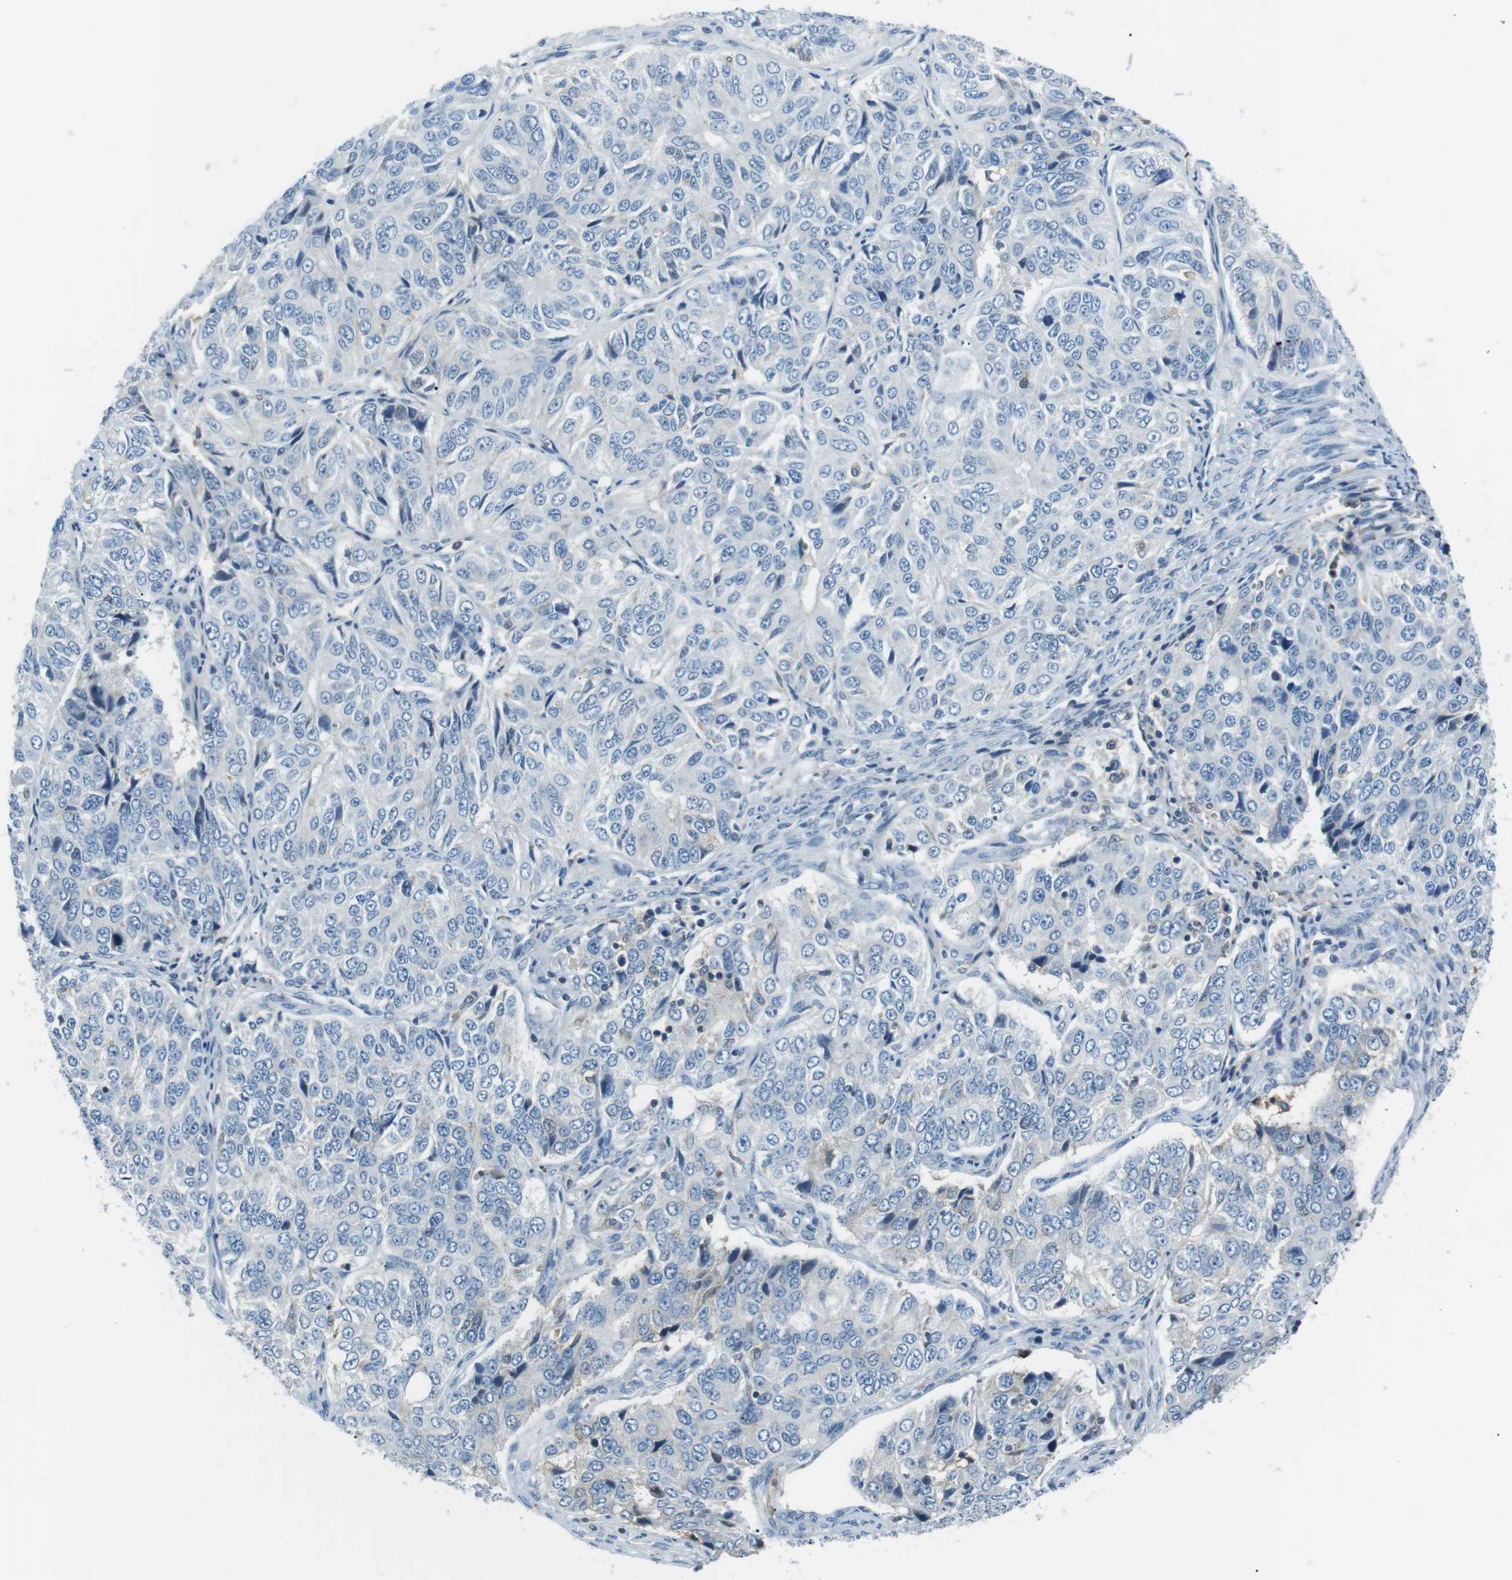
{"staining": {"intensity": "negative", "quantity": "none", "location": "none"}, "tissue": "ovarian cancer", "cell_type": "Tumor cells", "image_type": "cancer", "snomed": [{"axis": "morphology", "description": "Carcinoma, endometroid"}, {"axis": "topography", "description": "Ovary"}], "caption": "Immunohistochemistry of human ovarian cancer reveals no expression in tumor cells.", "gene": "ARVCF", "patient": {"sex": "female", "age": 51}}